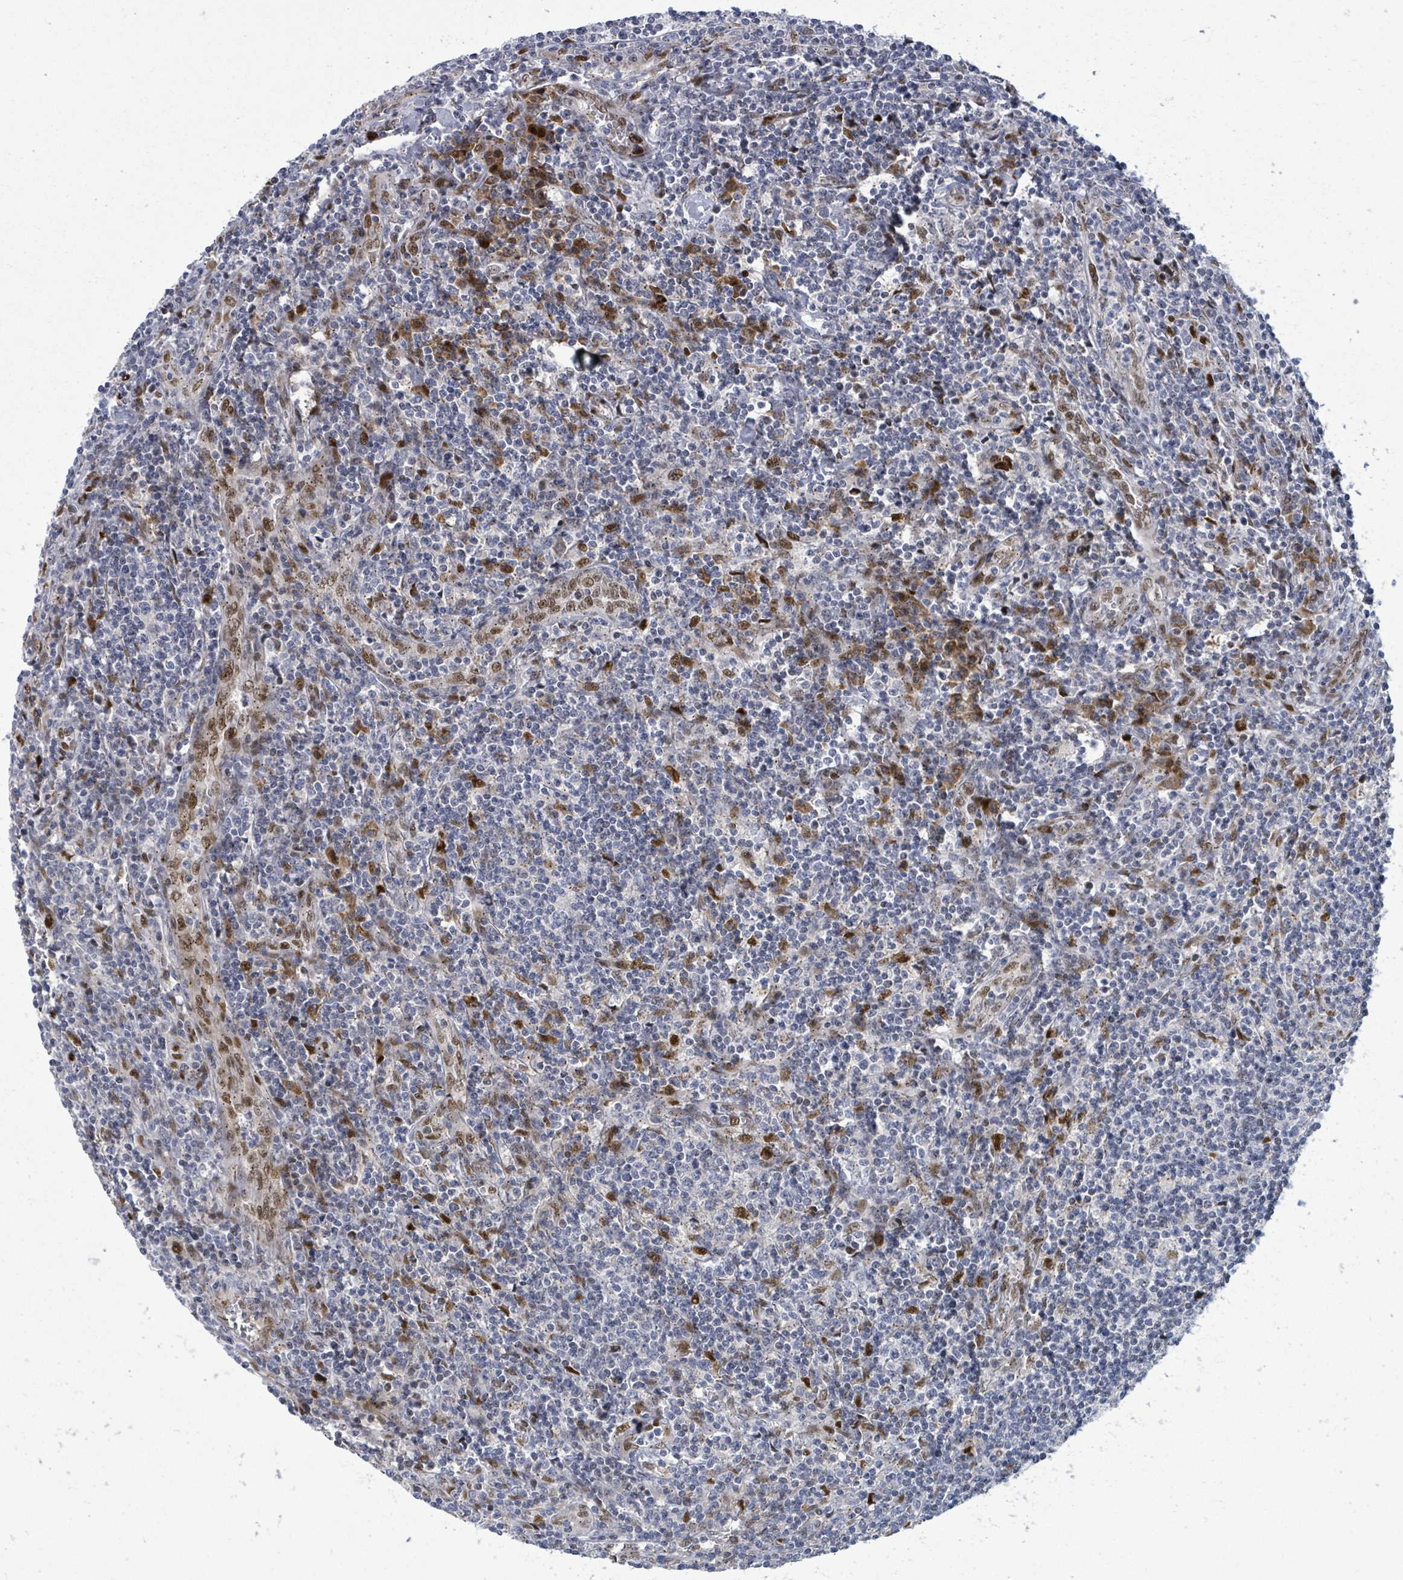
{"staining": {"intensity": "negative", "quantity": "none", "location": "none"}, "tissue": "lymphoma", "cell_type": "Tumor cells", "image_type": "cancer", "snomed": [{"axis": "morphology", "description": "Hodgkin's disease, NOS"}, {"axis": "topography", "description": "Lymph node"}], "caption": "Immunohistochemistry of human Hodgkin's disease exhibits no expression in tumor cells.", "gene": "TUSC1", "patient": {"sex": "male", "age": 83}}